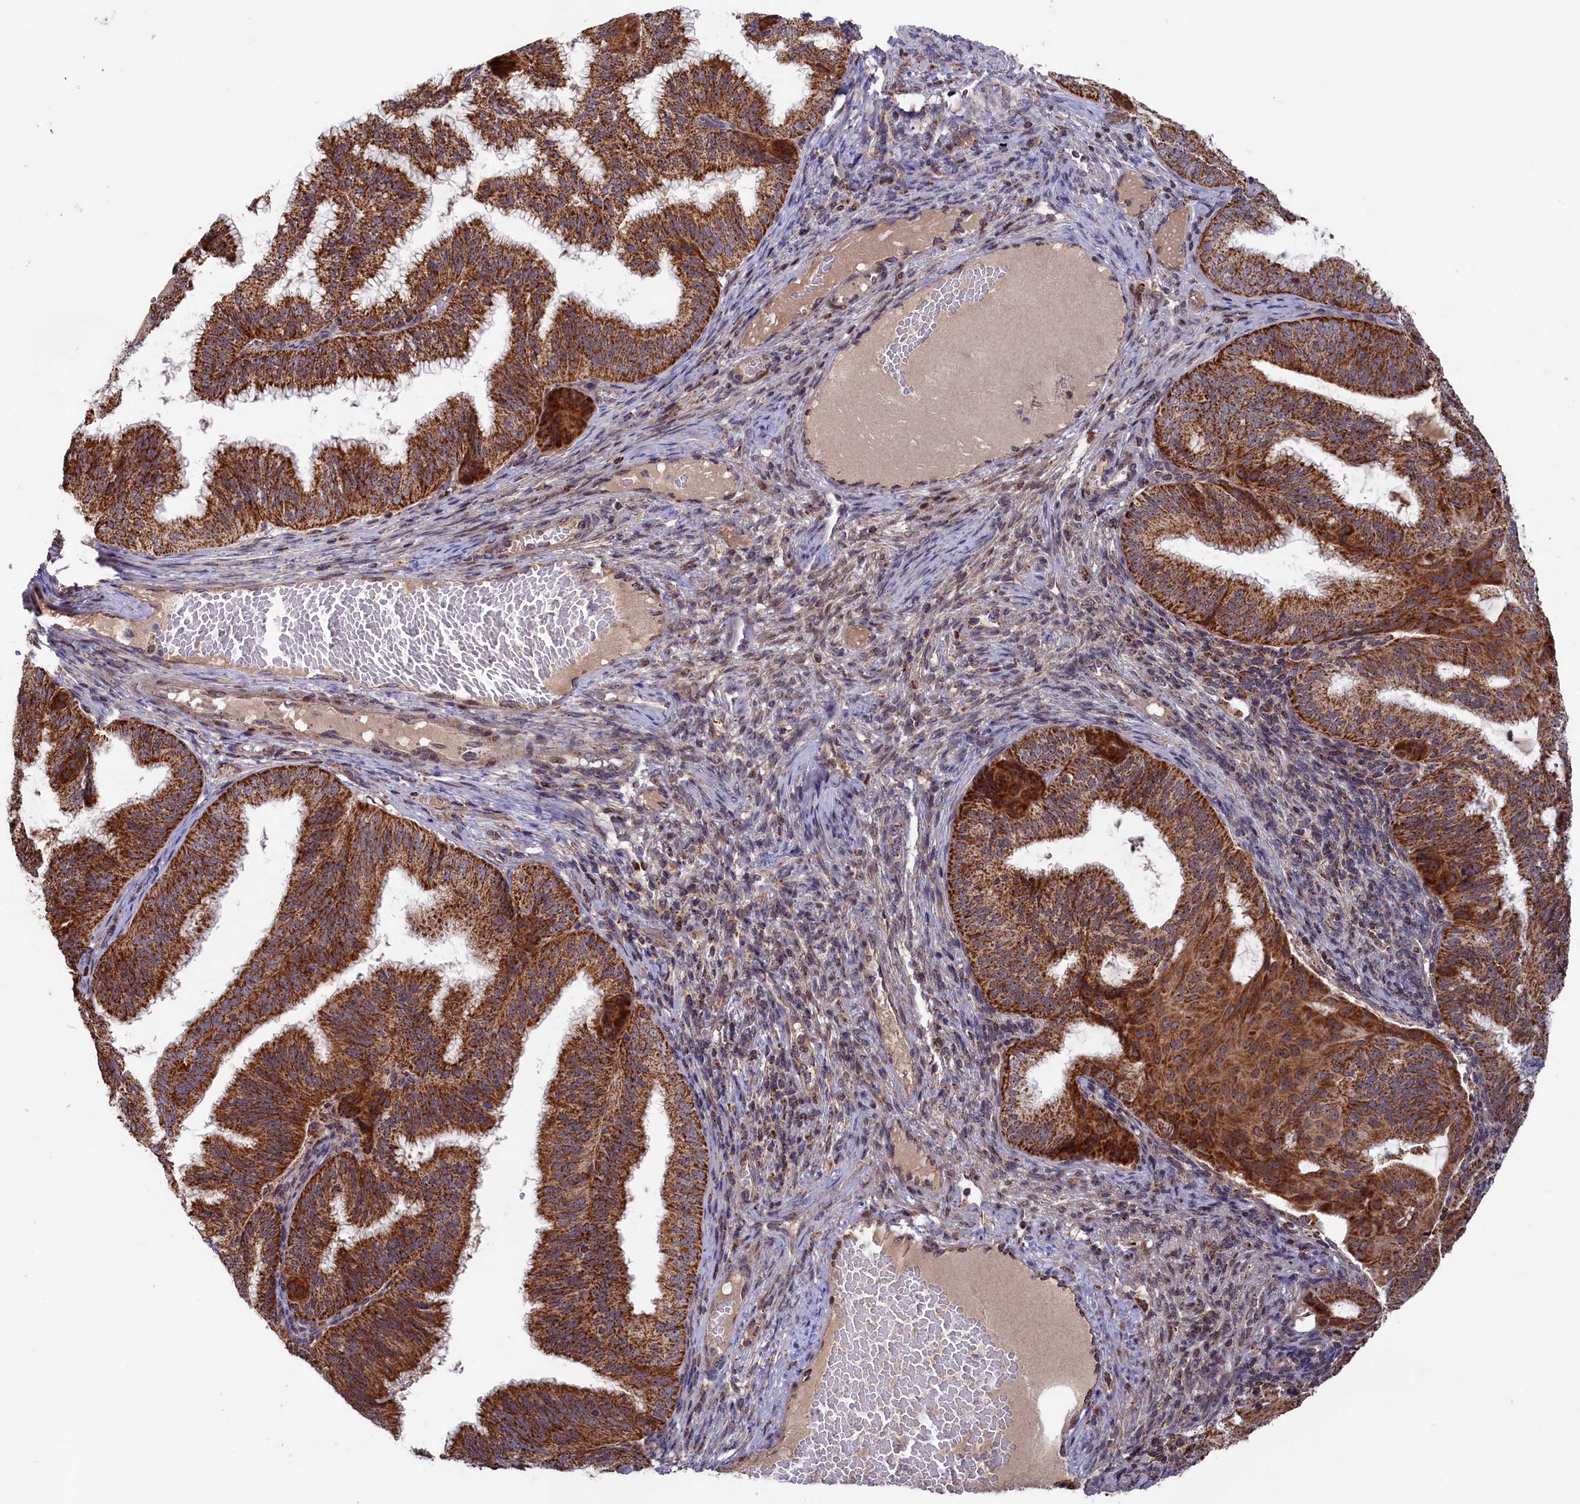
{"staining": {"intensity": "strong", "quantity": ">75%", "location": "cytoplasmic/membranous"}, "tissue": "endometrial cancer", "cell_type": "Tumor cells", "image_type": "cancer", "snomed": [{"axis": "morphology", "description": "Adenocarcinoma, NOS"}, {"axis": "topography", "description": "Endometrium"}], "caption": "Immunohistochemical staining of endometrial cancer (adenocarcinoma) shows strong cytoplasmic/membranous protein positivity in approximately >75% of tumor cells. (DAB IHC with brightfield microscopy, high magnification).", "gene": "DUS3L", "patient": {"sex": "female", "age": 49}}